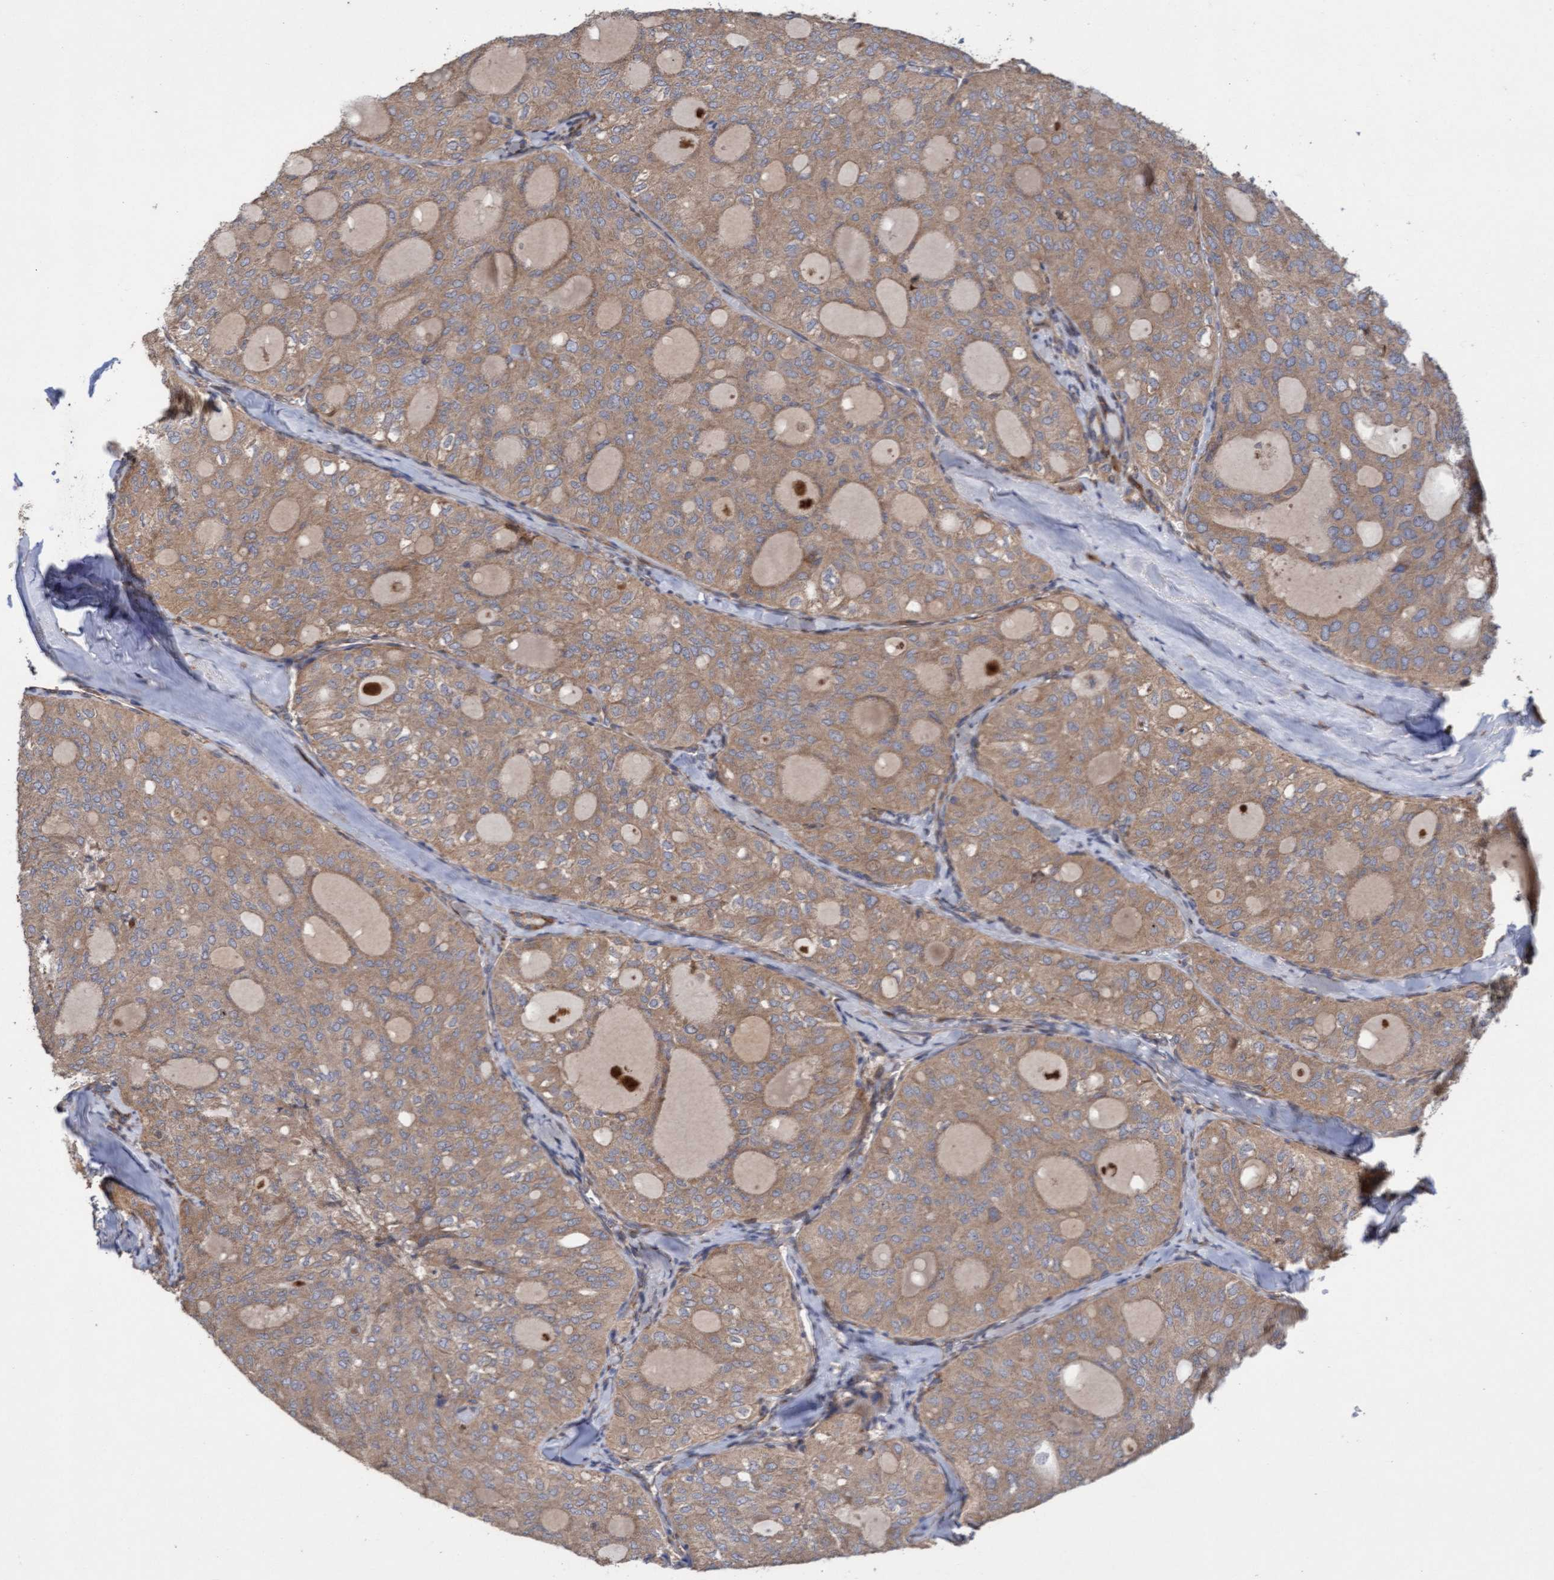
{"staining": {"intensity": "moderate", "quantity": ">75%", "location": "cytoplasmic/membranous"}, "tissue": "thyroid cancer", "cell_type": "Tumor cells", "image_type": "cancer", "snomed": [{"axis": "morphology", "description": "Follicular adenoma carcinoma, NOS"}, {"axis": "topography", "description": "Thyroid gland"}], "caption": "A micrograph showing moderate cytoplasmic/membranous positivity in approximately >75% of tumor cells in thyroid cancer (follicular adenoma carcinoma), as visualized by brown immunohistochemical staining.", "gene": "ELP5", "patient": {"sex": "male", "age": 75}}